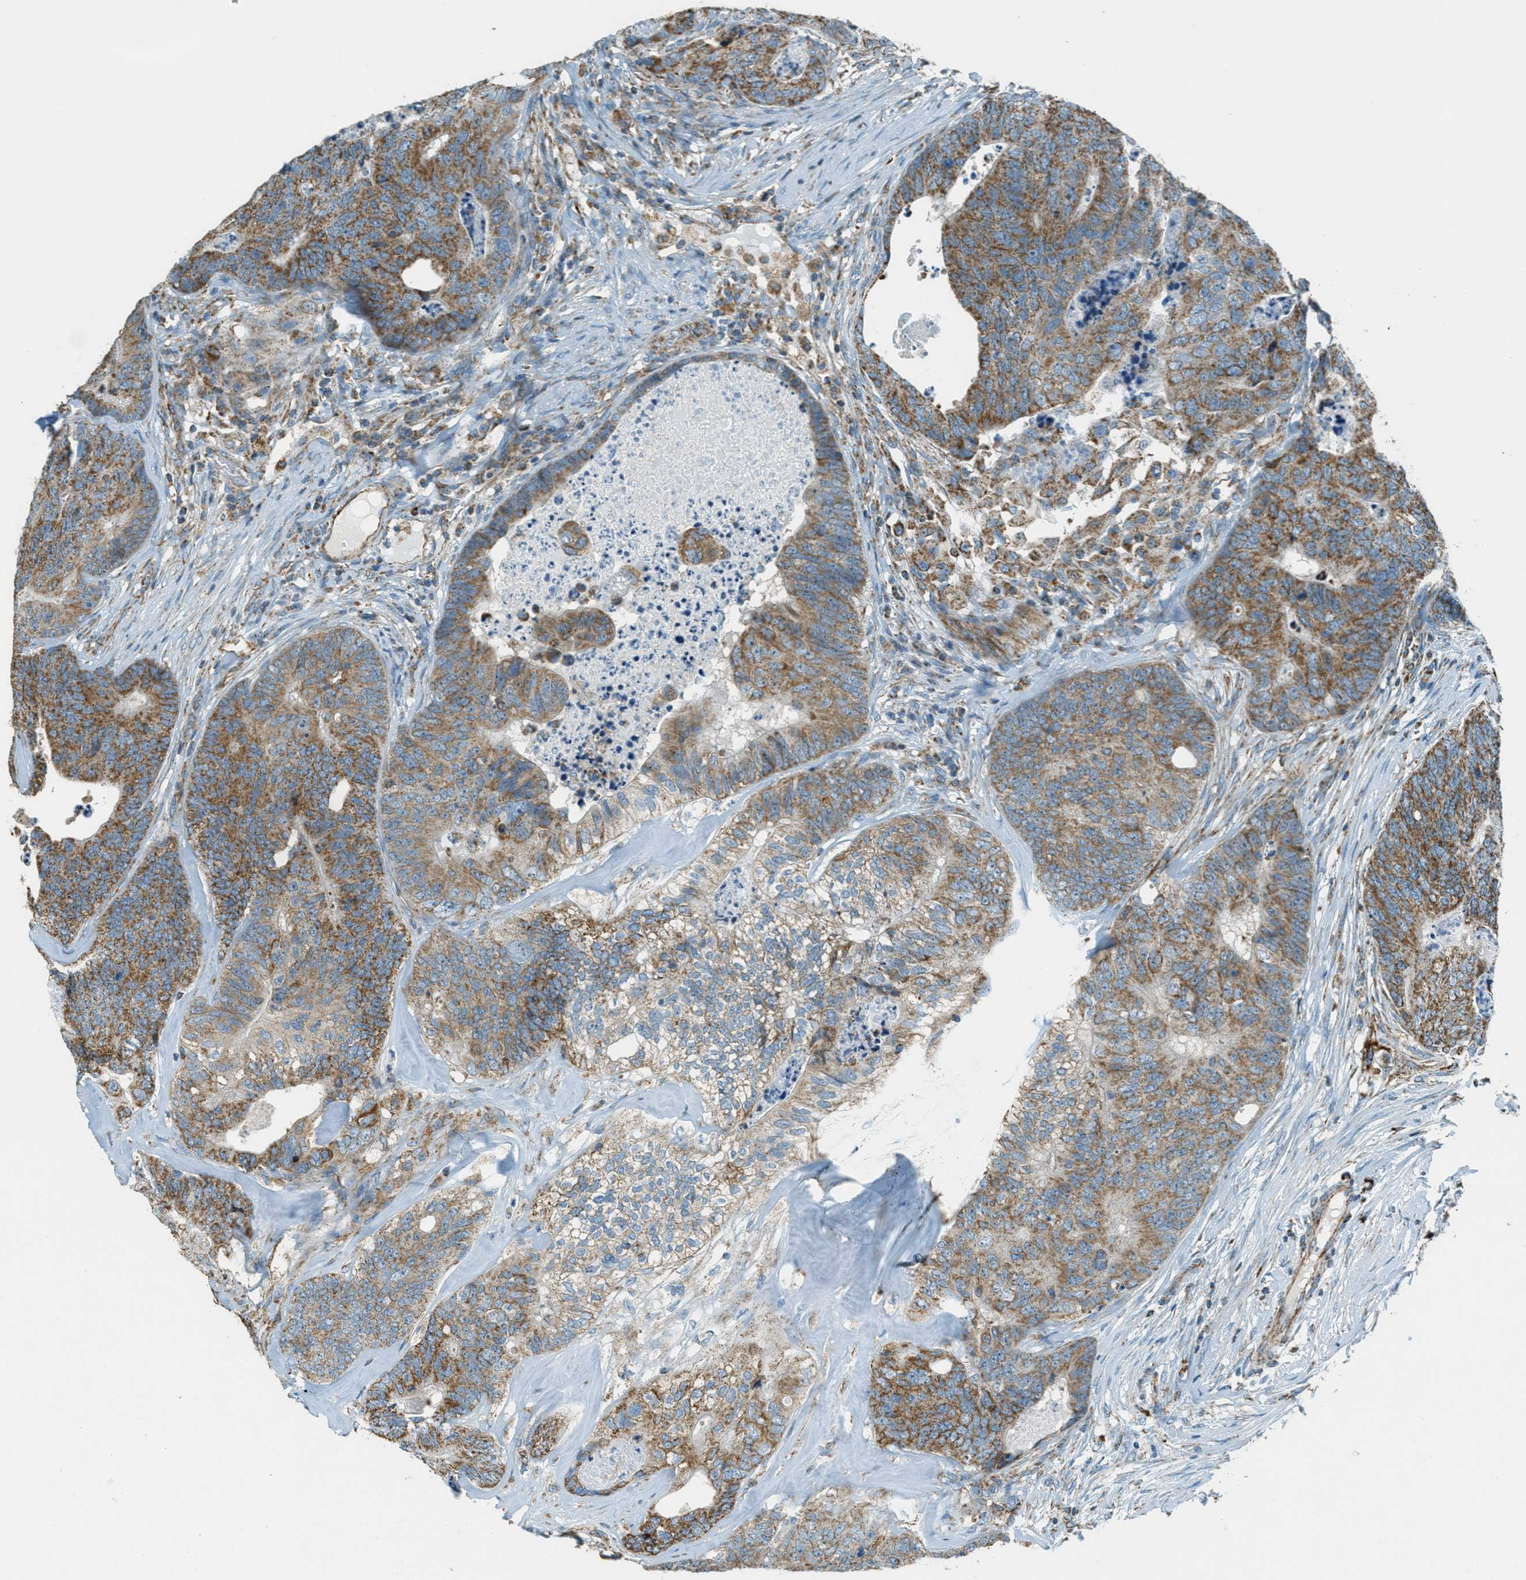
{"staining": {"intensity": "moderate", "quantity": ">75%", "location": "cytoplasmic/membranous"}, "tissue": "colorectal cancer", "cell_type": "Tumor cells", "image_type": "cancer", "snomed": [{"axis": "morphology", "description": "Adenocarcinoma, NOS"}, {"axis": "topography", "description": "Colon"}], "caption": "An image of adenocarcinoma (colorectal) stained for a protein reveals moderate cytoplasmic/membranous brown staining in tumor cells.", "gene": "CHST15", "patient": {"sex": "female", "age": 67}}